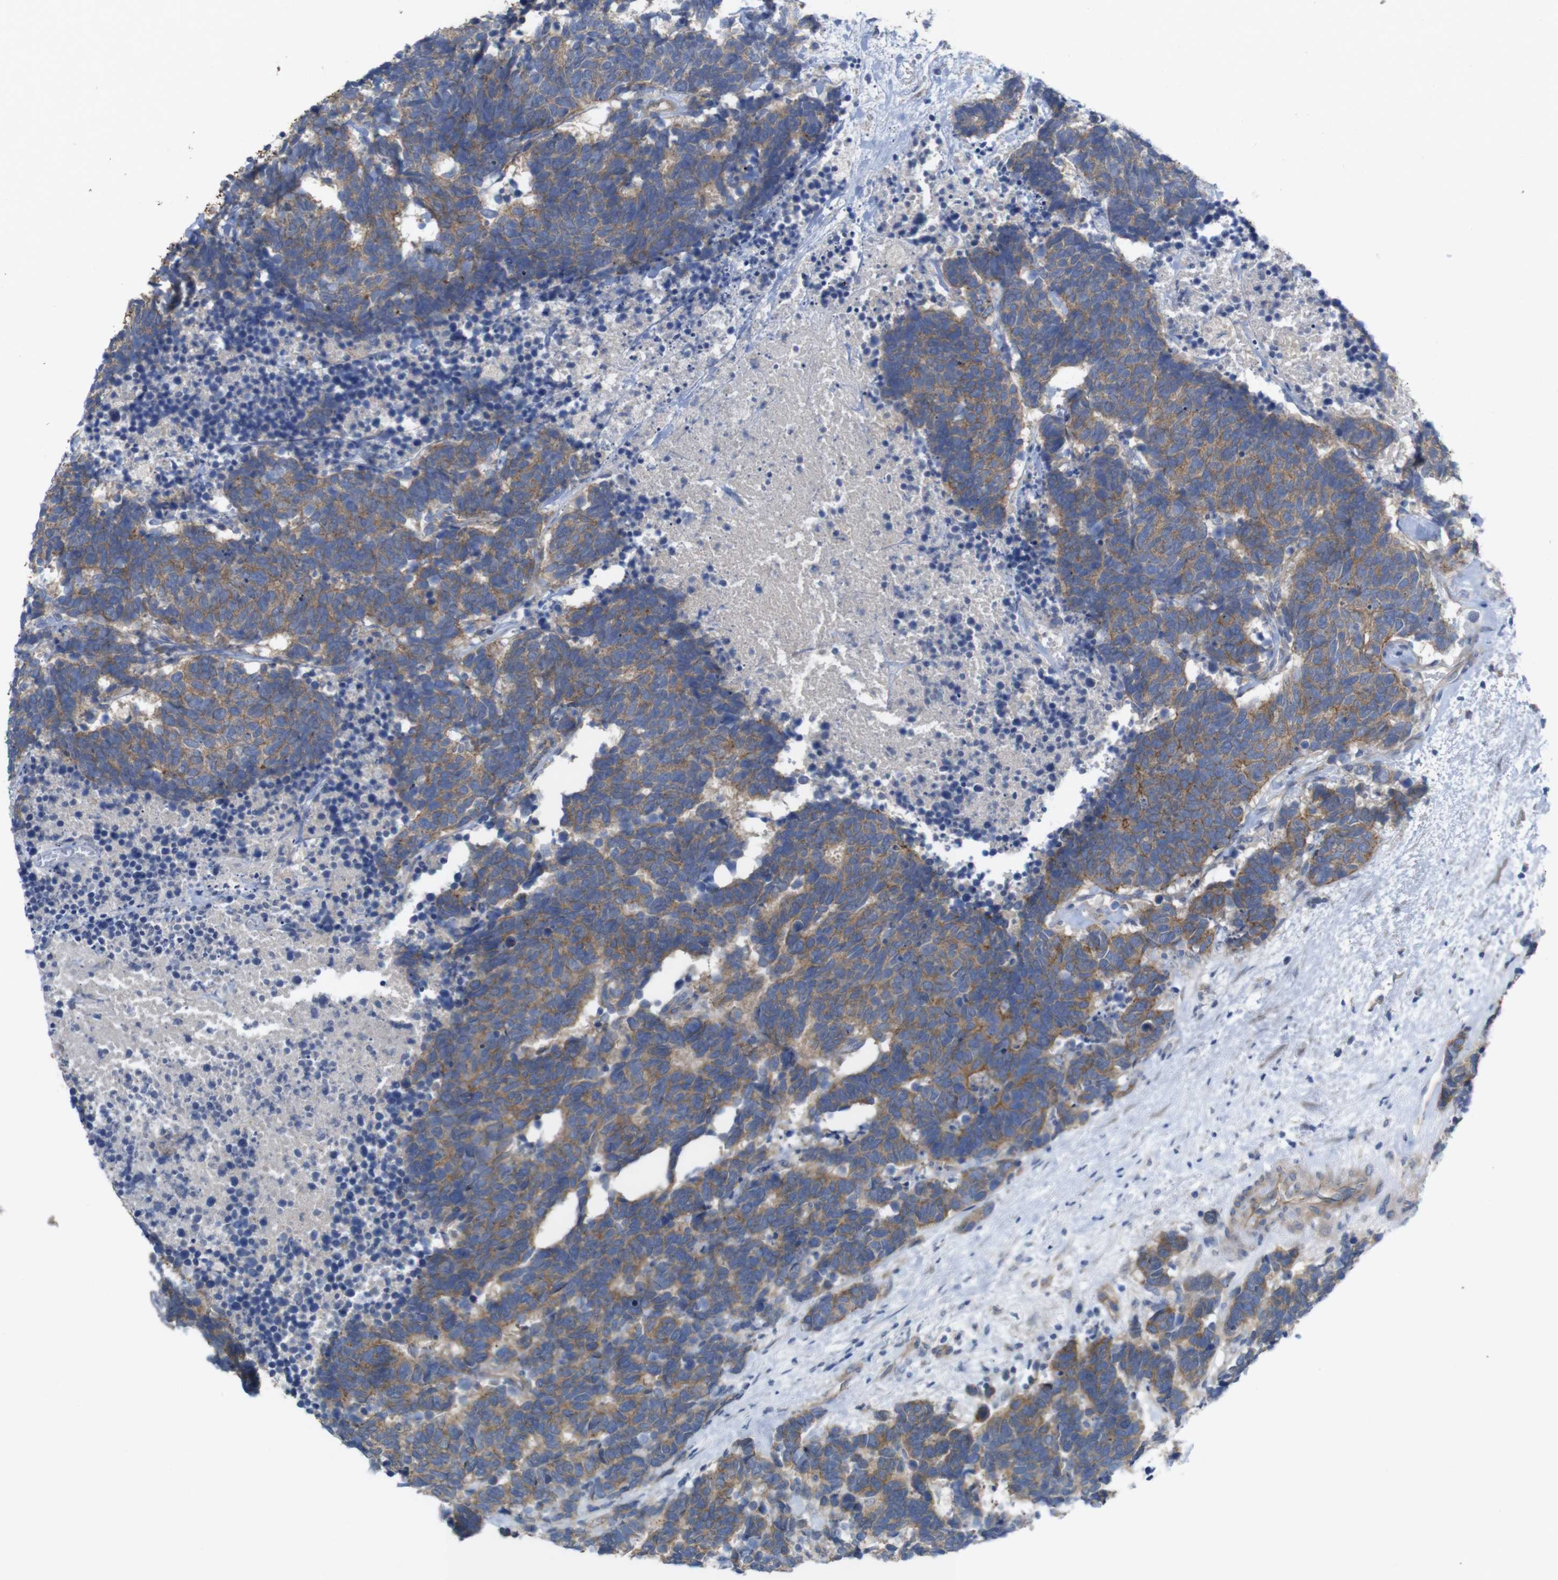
{"staining": {"intensity": "moderate", "quantity": ">75%", "location": "cytoplasmic/membranous"}, "tissue": "carcinoid", "cell_type": "Tumor cells", "image_type": "cancer", "snomed": [{"axis": "morphology", "description": "Carcinoma, NOS"}, {"axis": "morphology", "description": "Carcinoid, malignant, NOS"}, {"axis": "topography", "description": "Urinary bladder"}], "caption": "Protein analysis of carcinoid (malignant) tissue reveals moderate cytoplasmic/membranous positivity in approximately >75% of tumor cells.", "gene": "KIDINS220", "patient": {"sex": "male", "age": 57}}